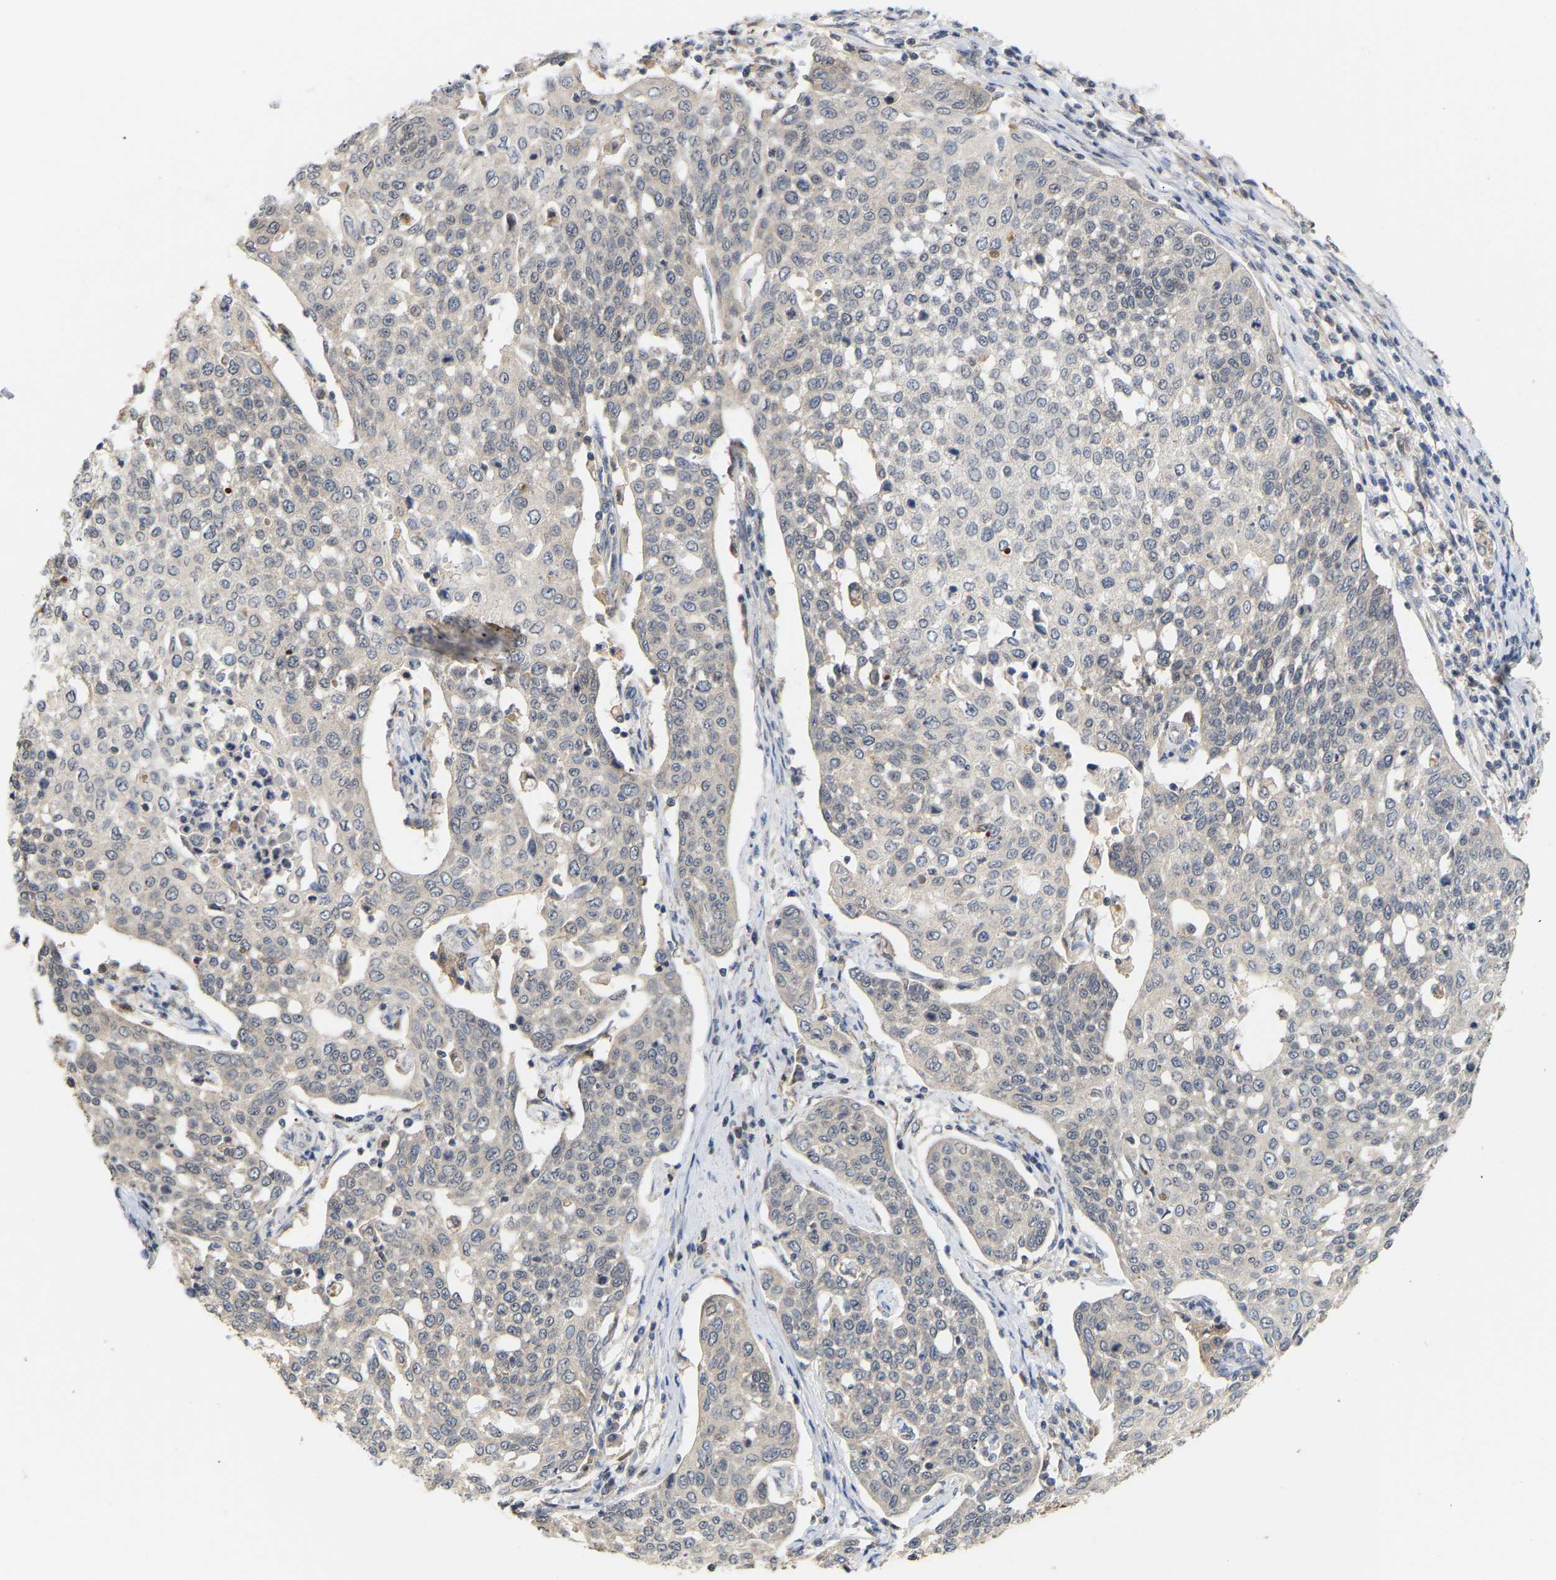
{"staining": {"intensity": "negative", "quantity": "none", "location": "none"}, "tissue": "cervical cancer", "cell_type": "Tumor cells", "image_type": "cancer", "snomed": [{"axis": "morphology", "description": "Squamous cell carcinoma, NOS"}, {"axis": "topography", "description": "Cervix"}], "caption": "Protein analysis of squamous cell carcinoma (cervical) reveals no significant positivity in tumor cells. The staining is performed using DAB brown chromogen with nuclei counter-stained in using hematoxylin.", "gene": "TPMT", "patient": {"sex": "female", "age": 34}}